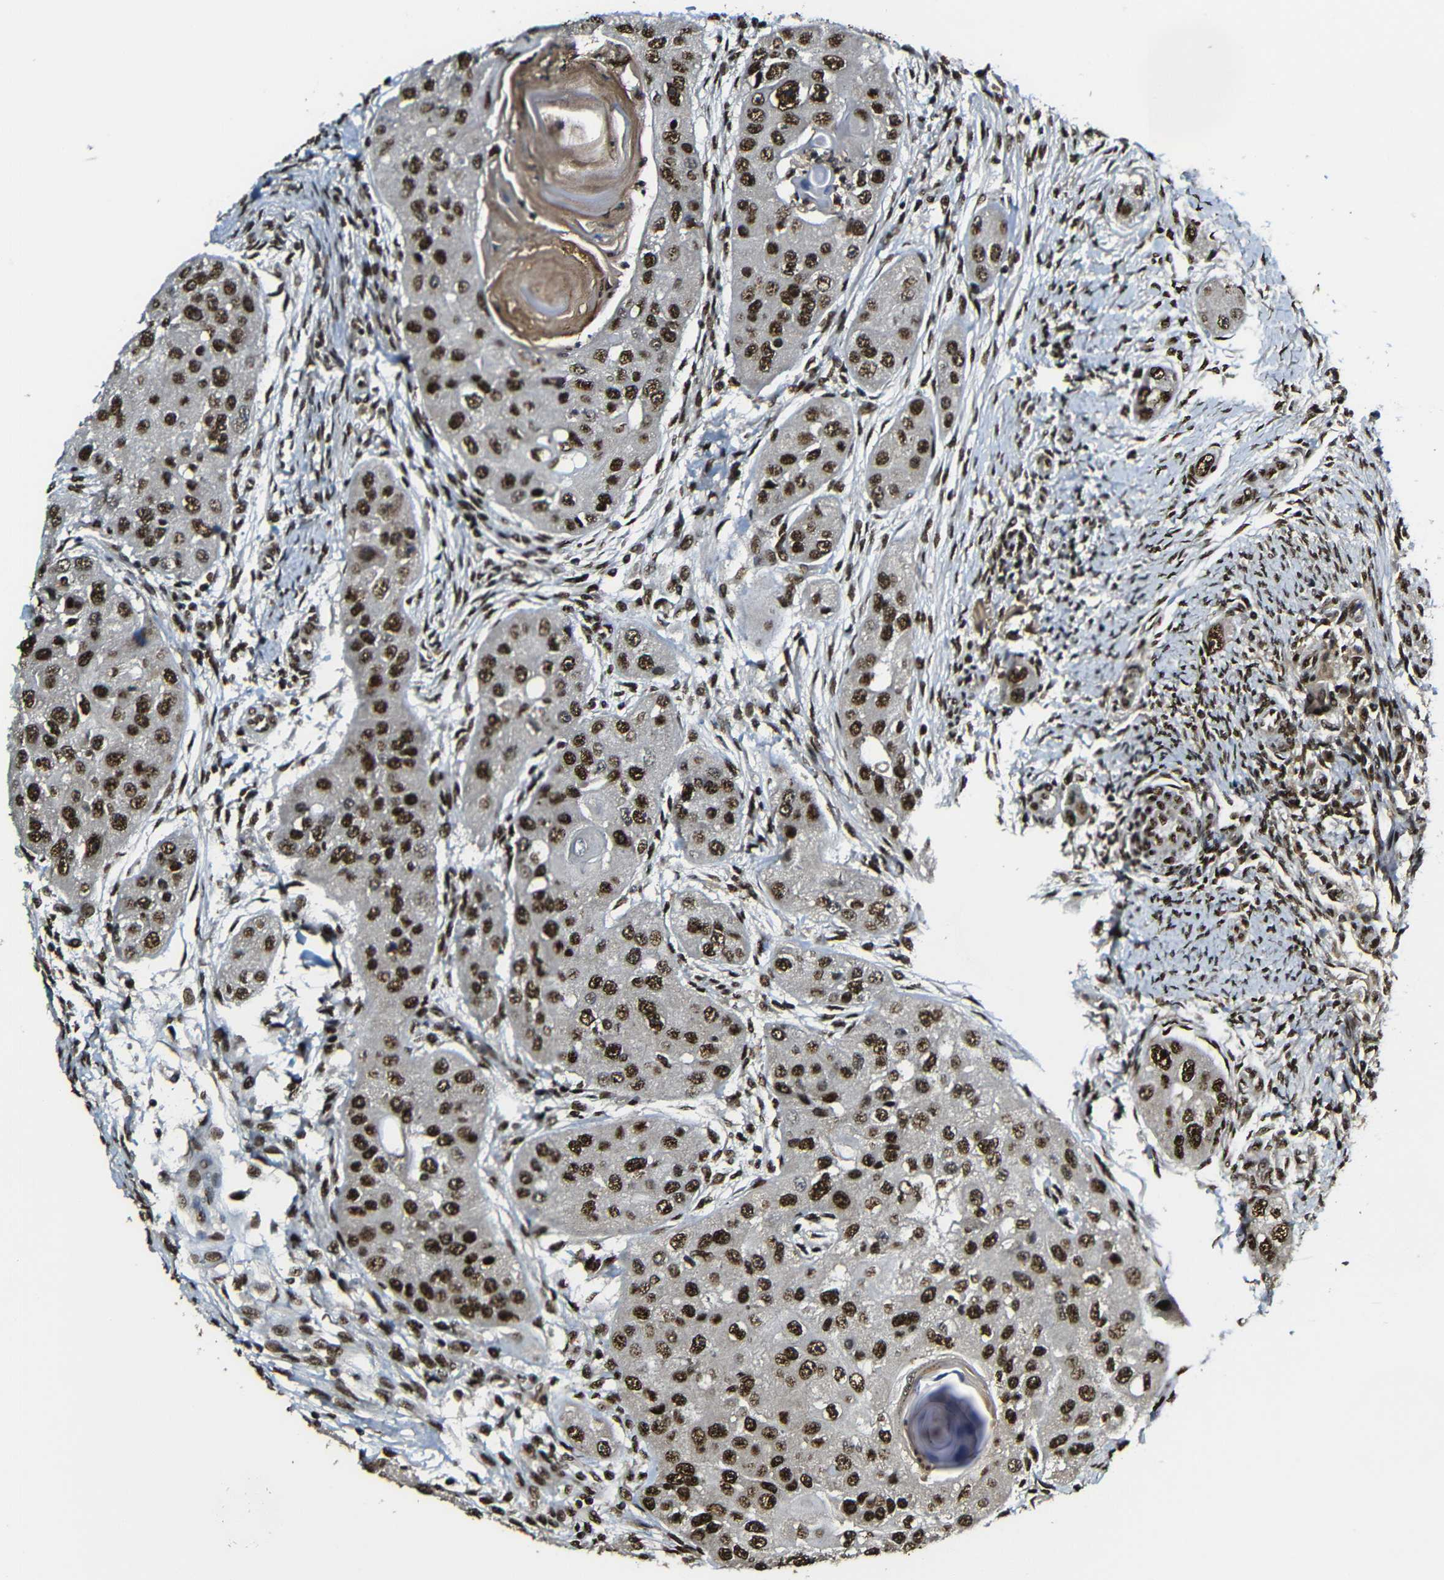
{"staining": {"intensity": "strong", "quantity": ">75%", "location": "cytoplasmic/membranous,nuclear"}, "tissue": "head and neck cancer", "cell_type": "Tumor cells", "image_type": "cancer", "snomed": [{"axis": "morphology", "description": "Normal tissue, NOS"}, {"axis": "morphology", "description": "Squamous cell carcinoma, NOS"}, {"axis": "topography", "description": "Skeletal muscle"}, {"axis": "topography", "description": "Head-Neck"}], "caption": "Head and neck cancer (squamous cell carcinoma) stained with a brown dye reveals strong cytoplasmic/membranous and nuclear positive expression in approximately >75% of tumor cells.", "gene": "TCF7L2", "patient": {"sex": "male", "age": 51}}